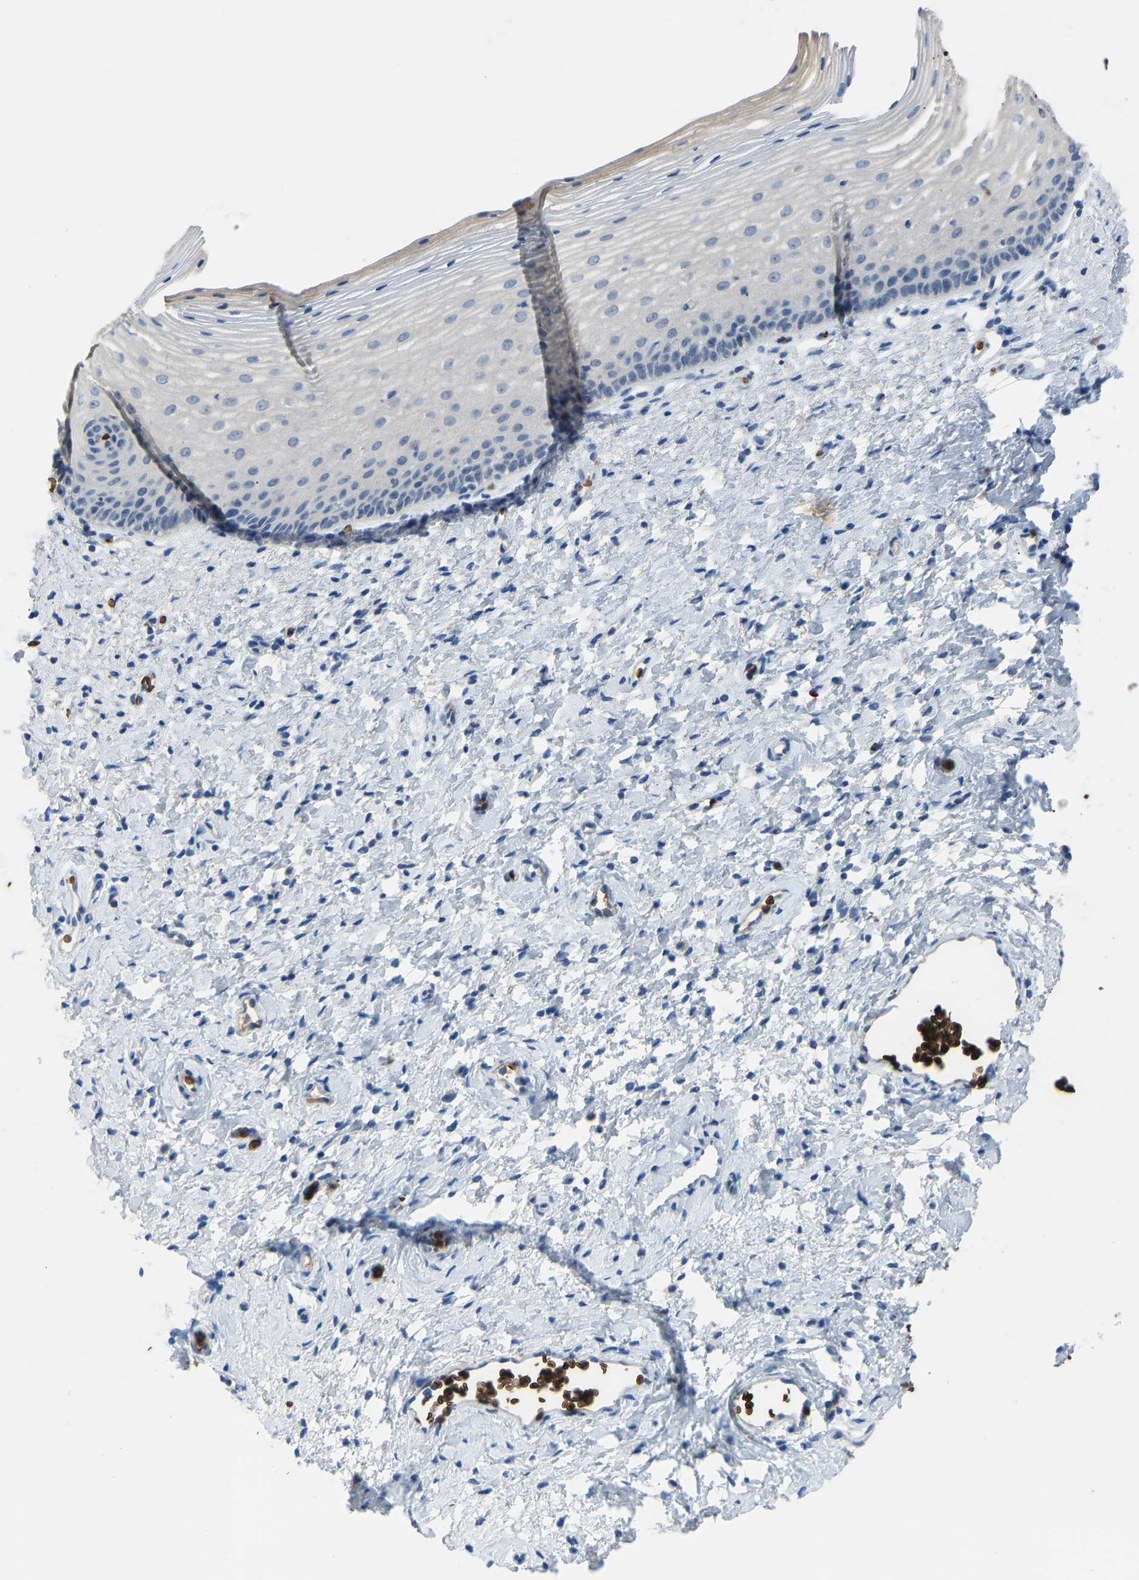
{"staining": {"intensity": "negative", "quantity": "none", "location": "none"}, "tissue": "cervix", "cell_type": "Glandular cells", "image_type": "normal", "snomed": [{"axis": "morphology", "description": "Normal tissue, NOS"}, {"axis": "topography", "description": "Cervix"}], "caption": "High magnification brightfield microscopy of normal cervix stained with DAB (brown) and counterstained with hematoxylin (blue): glandular cells show no significant staining. (DAB (3,3'-diaminobenzidine) immunohistochemistry (IHC) with hematoxylin counter stain).", "gene": "PIGS", "patient": {"sex": "female", "age": 72}}